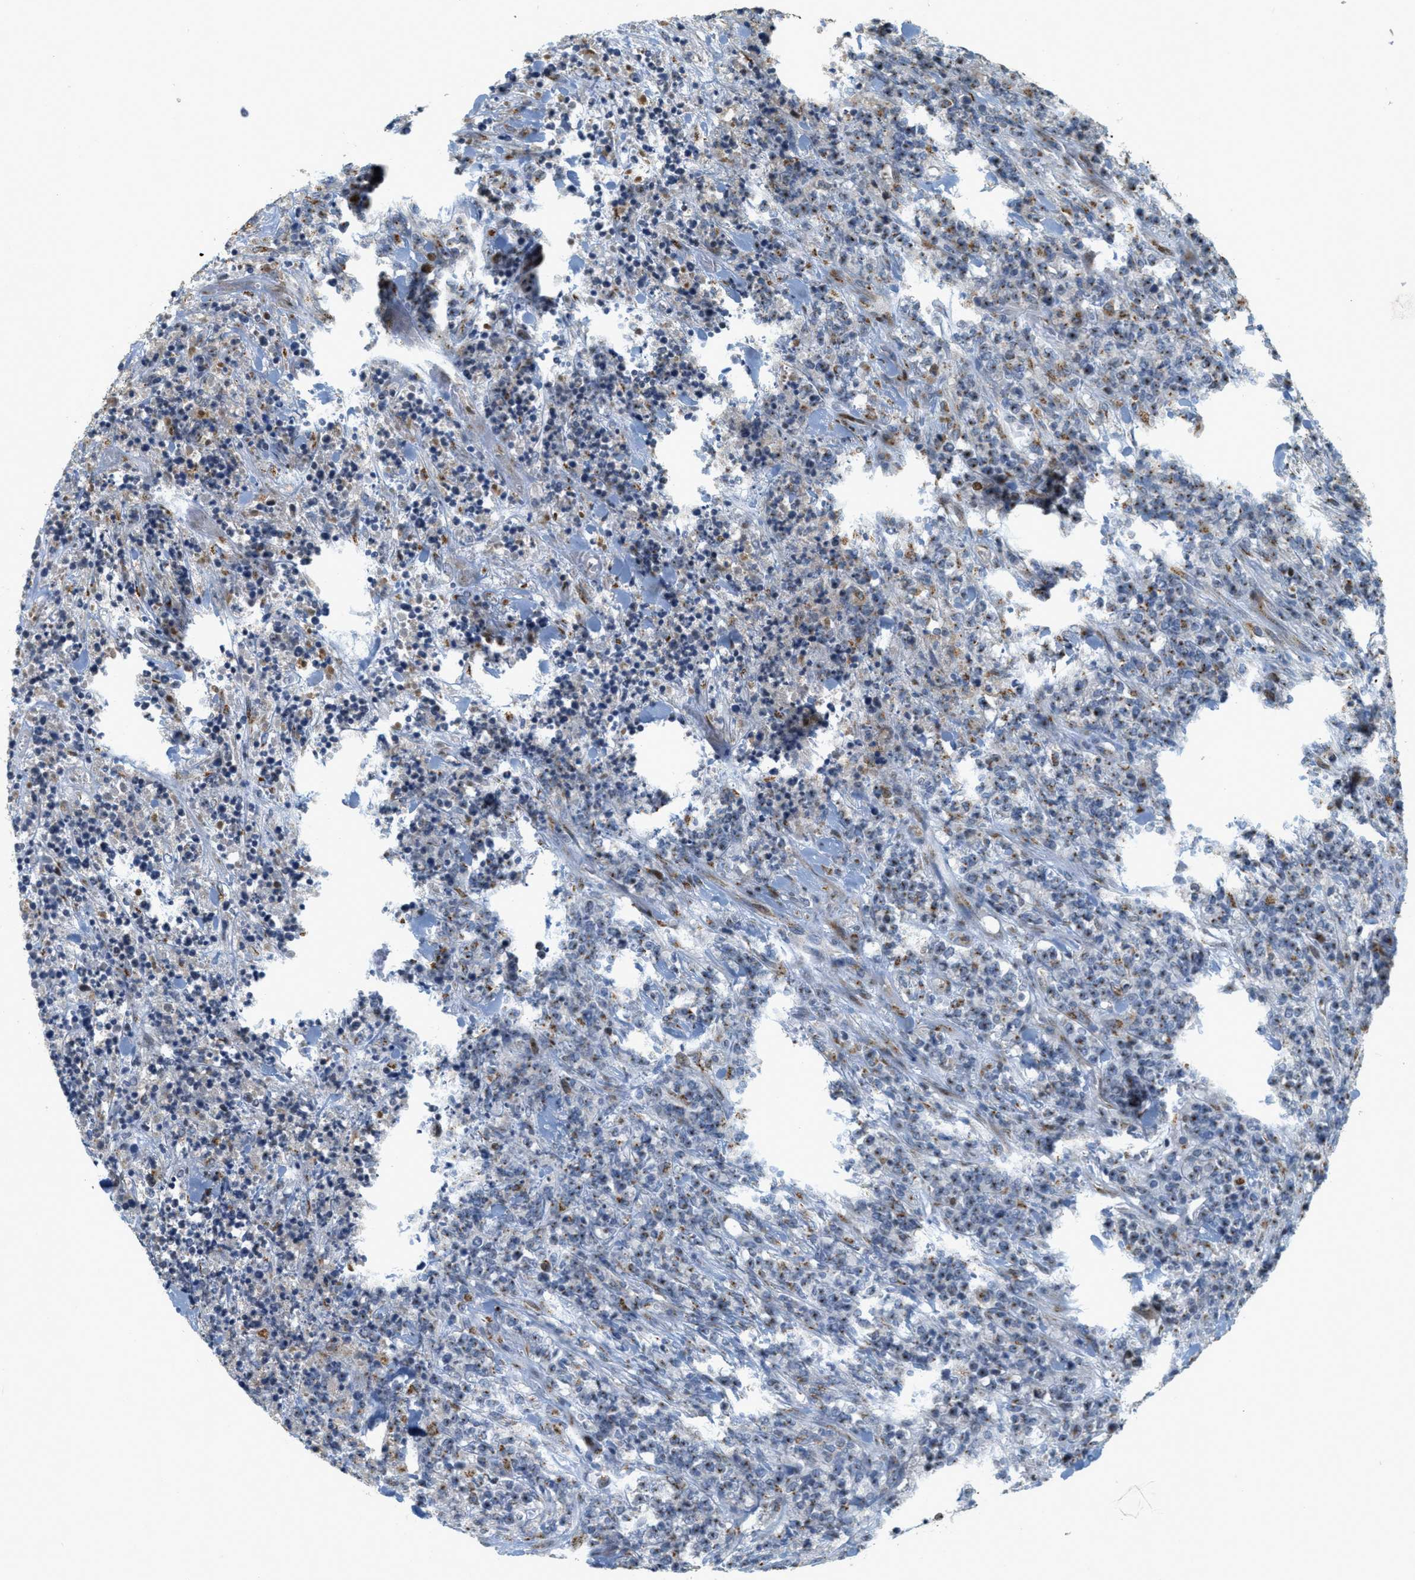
{"staining": {"intensity": "moderate", "quantity": "25%-75%", "location": "cytoplasmic/membranous"}, "tissue": "lymphoma", "cell_type": "Tumor cells", "image_type": "cancer", "snomed": [{"axis": "morphology", "description": "Malignant lymphoma, non-Hodgkin's type, High grade"}, {"axis": "topography", "description": "Soft tissue"}], "caption": "Approximately 25%-75% of tumor cells in malignant lymphoma, non-Hodgkin's type (high-grade) show moderate cytoplasmic/membranous protein positivity as visualized by brown immunohistochemical staining.", "gene": "ZFPL1", "patient": {"sex": "male", "age": 18}}